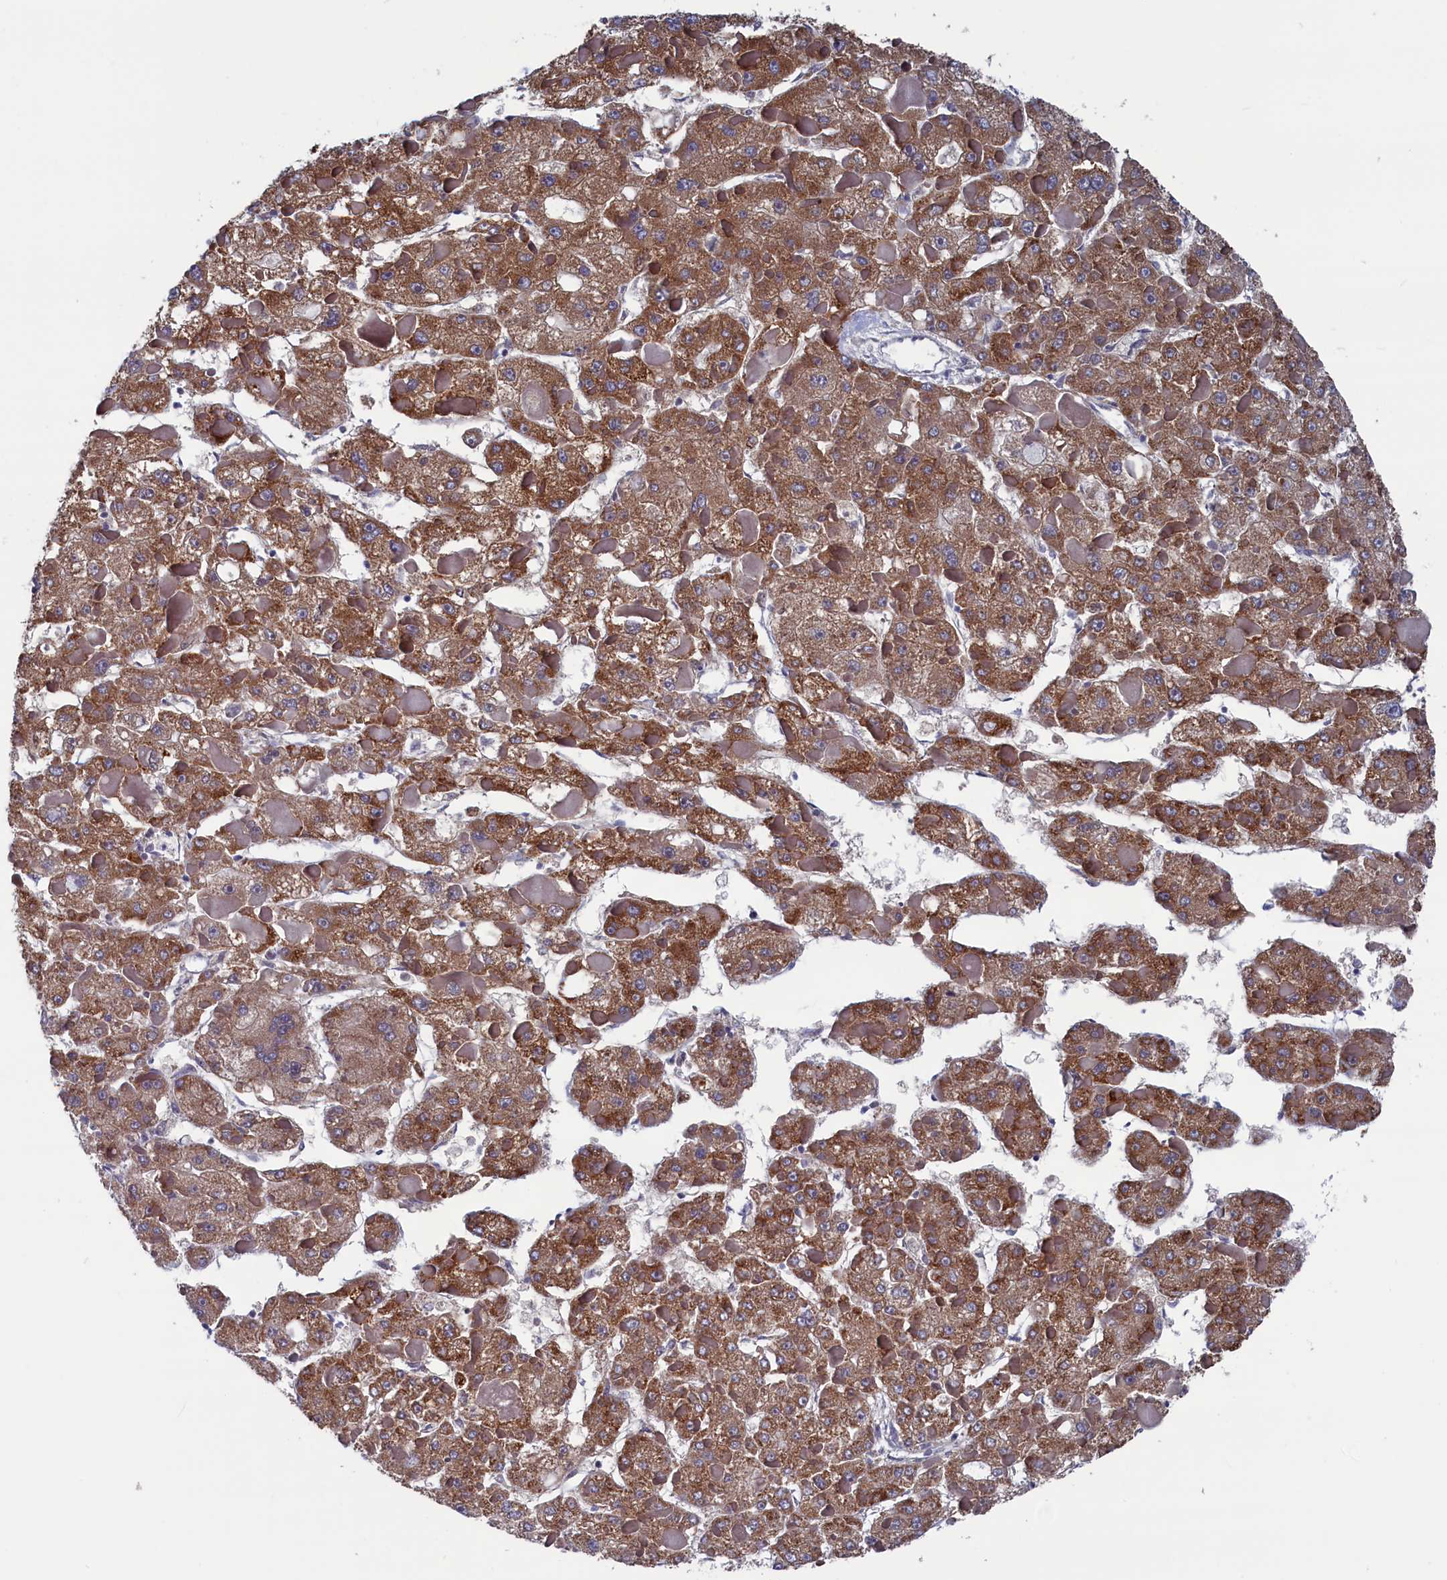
{"staining": {"intensity": "moderate", "quantity": ">75%", "location": "cytoplasmic/membranous"}, "tissue": "liver cancer", "cell_type": "Tumor cells", "image_type": "cancer", "snomed": [{"axis": "morphology", "description": "Carcinoma, Hepatocellular, NOS"}, {"axis": "topography", "description": "Liver"}], "caption": "Protein positivity by immunohistochemistry demonstrates moderate cytoplasmic/membranous expression in about >75% of tumor cells in hepatocellular carcinoma (liver).", "gene": "SPATA13", "patient": {"sex": "female", "age": 73}}